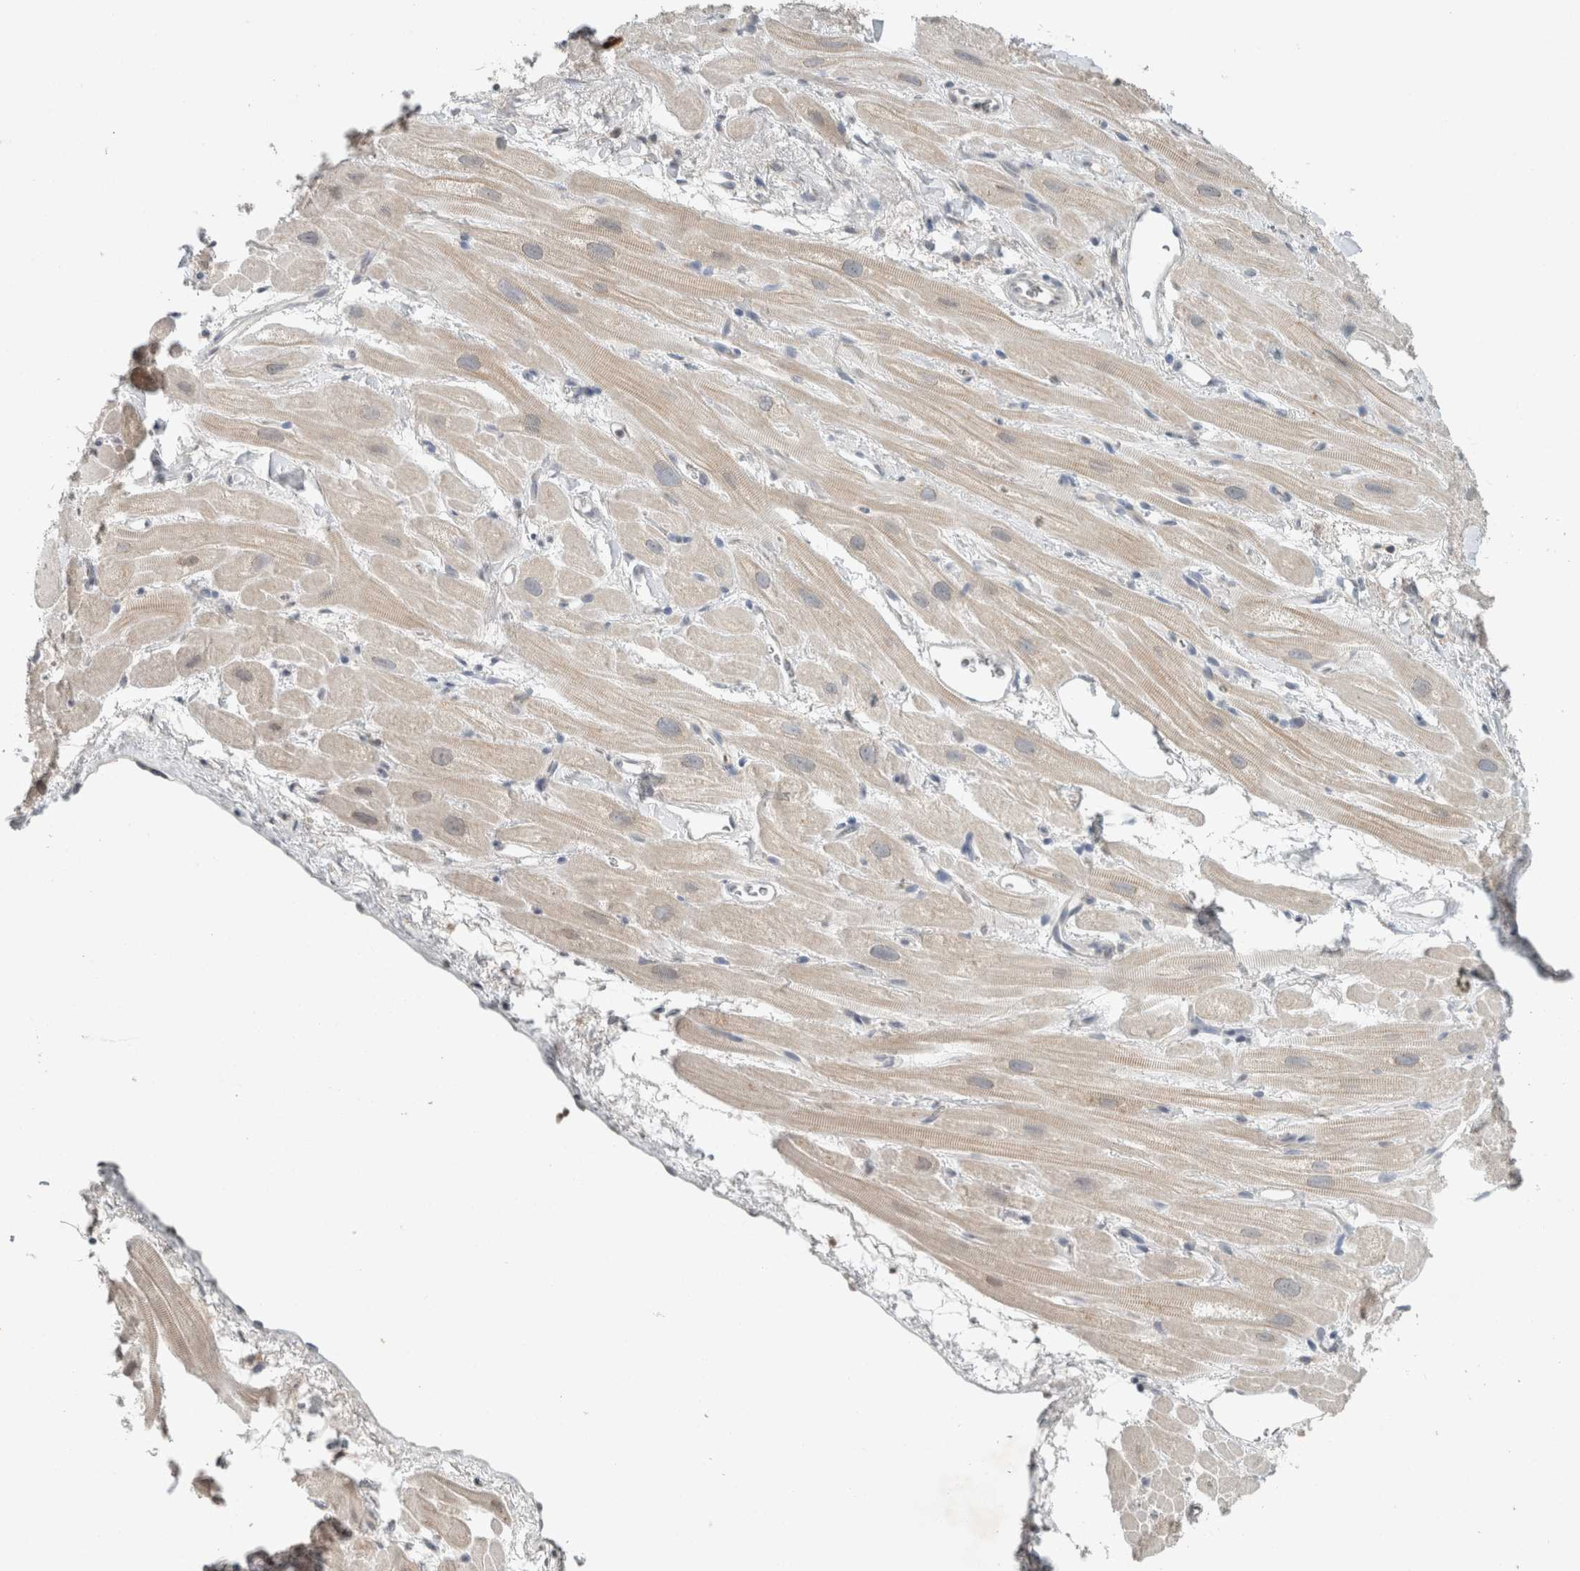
{"staining": {"intensity": "moderate", "quantity": "25%-75%", "location": "cytoplasmic/membranous"}, "tissue": "heart muscle", "cell_type": "Cardiomyocytes", "image_type": "normal", "snomed": [{"axis": "morphology", "description": "Normal tissue, NOS"}, {"axis": "topography", "description": "Heart"}], "caption": "Immunohistochemistry (IHC) micrograph of unremarkable heart muscle stained for a protein (brown), which reveals medium levels of moderate cytoplasmic/membranous expression in about 25%-75% of cardiomyocytes.", "gene": "TRIT1", "patient": {"sex": "male", "age": 49}}